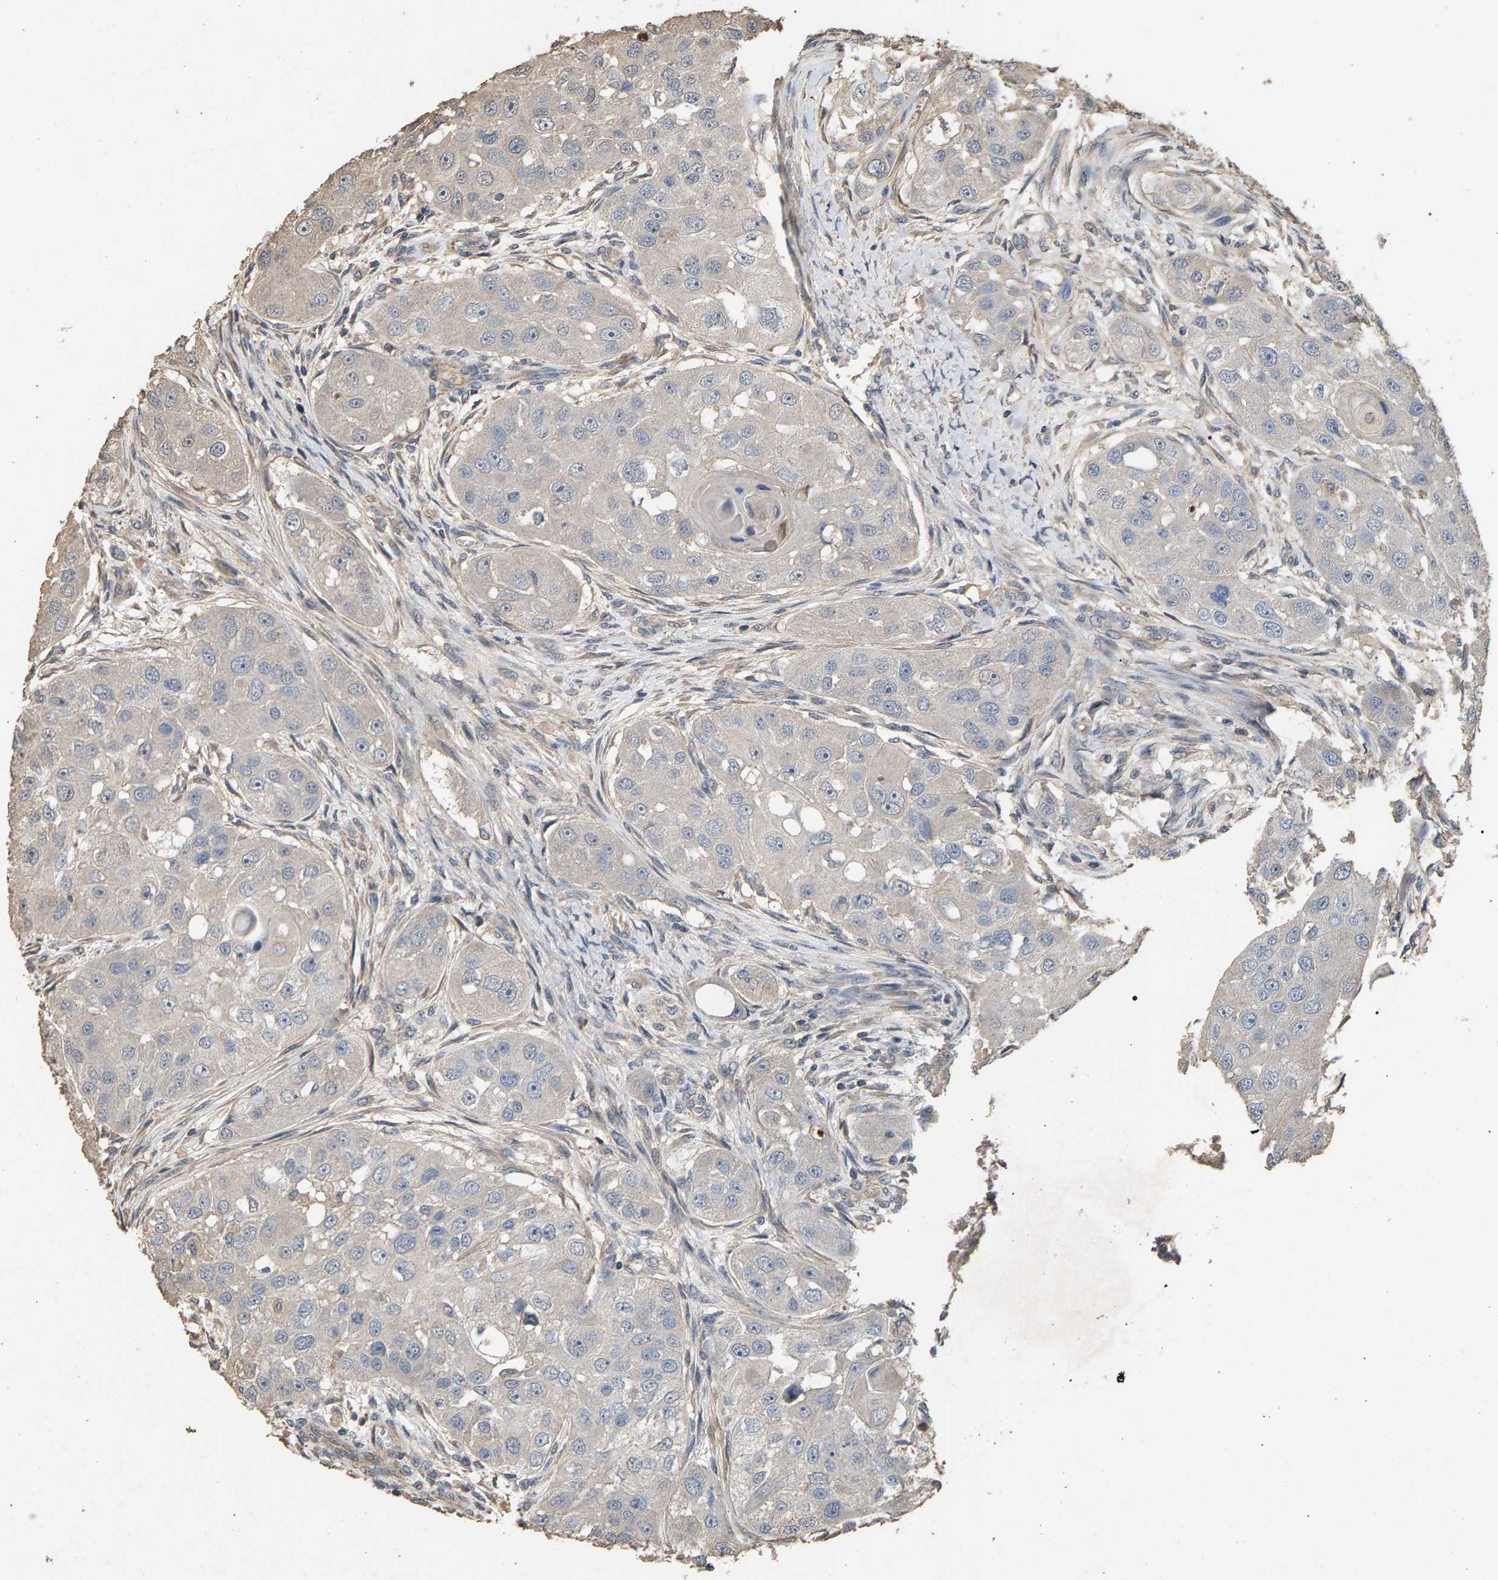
{"staining": {"intensity": "negative", "quantity": "none", "location": "none"}, "tissue": "head and neck cancer", "cell_type": "Tumor cells", "image_type": "cancer", "snomed": [{"axis": "morphology", "description": "Normal tissue, NOS"}, {"axis": "morphology", "description": "Squamous cell carcinoma, NOS"}, {"axis": "topography", "description": "Skeletal muscle"}, {"axis": "topography", "description": "Head-Neck"}], "caption": "Head and neck squamous cell carcinoma was stained to show a protein in brown. There is no significant expression in tumor cells.", "gene": "HTRA3", "patient": {"sex": "male", "age": 51}}